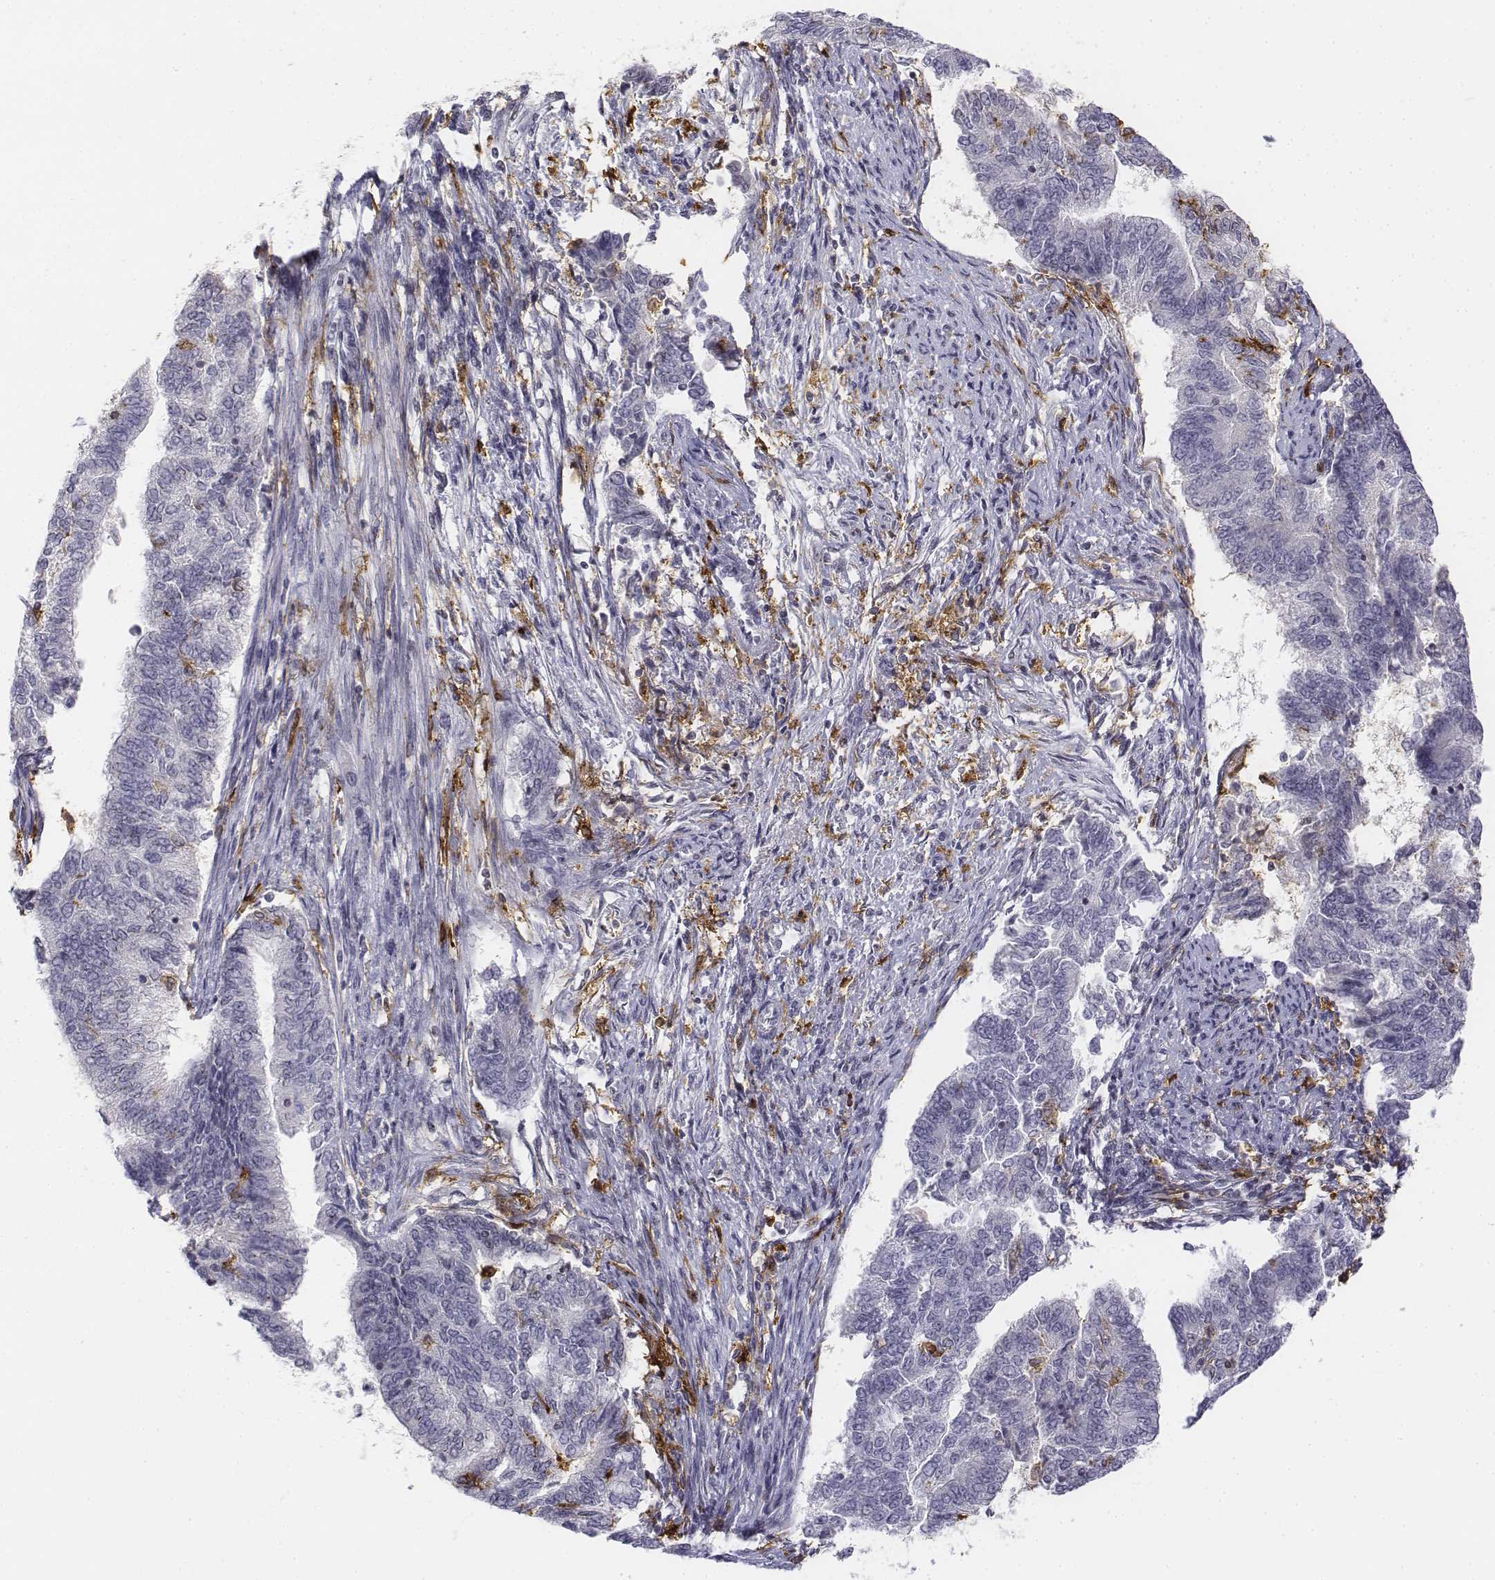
{"staining": {"intensity": "negative", "quantity": "none", "location": "none"}, "tissue": "endometrial cancer", "cell_type": "Tumor cells", "image_type": "cancer", "snomed": [{"axis": "morphology", "description": "Adenocarcinoma, NOS"}, {"axis": "topography", "description": "Endometrium"}], "caption": "High power microscopy photomicrograph of an immunohistochemistry micrograph of endometrial cancer (adenocarcinoma), revealing no significant positivity in tumor cells.", "gene": "CD14", "patient": {"sex": "female", "age": 65}}